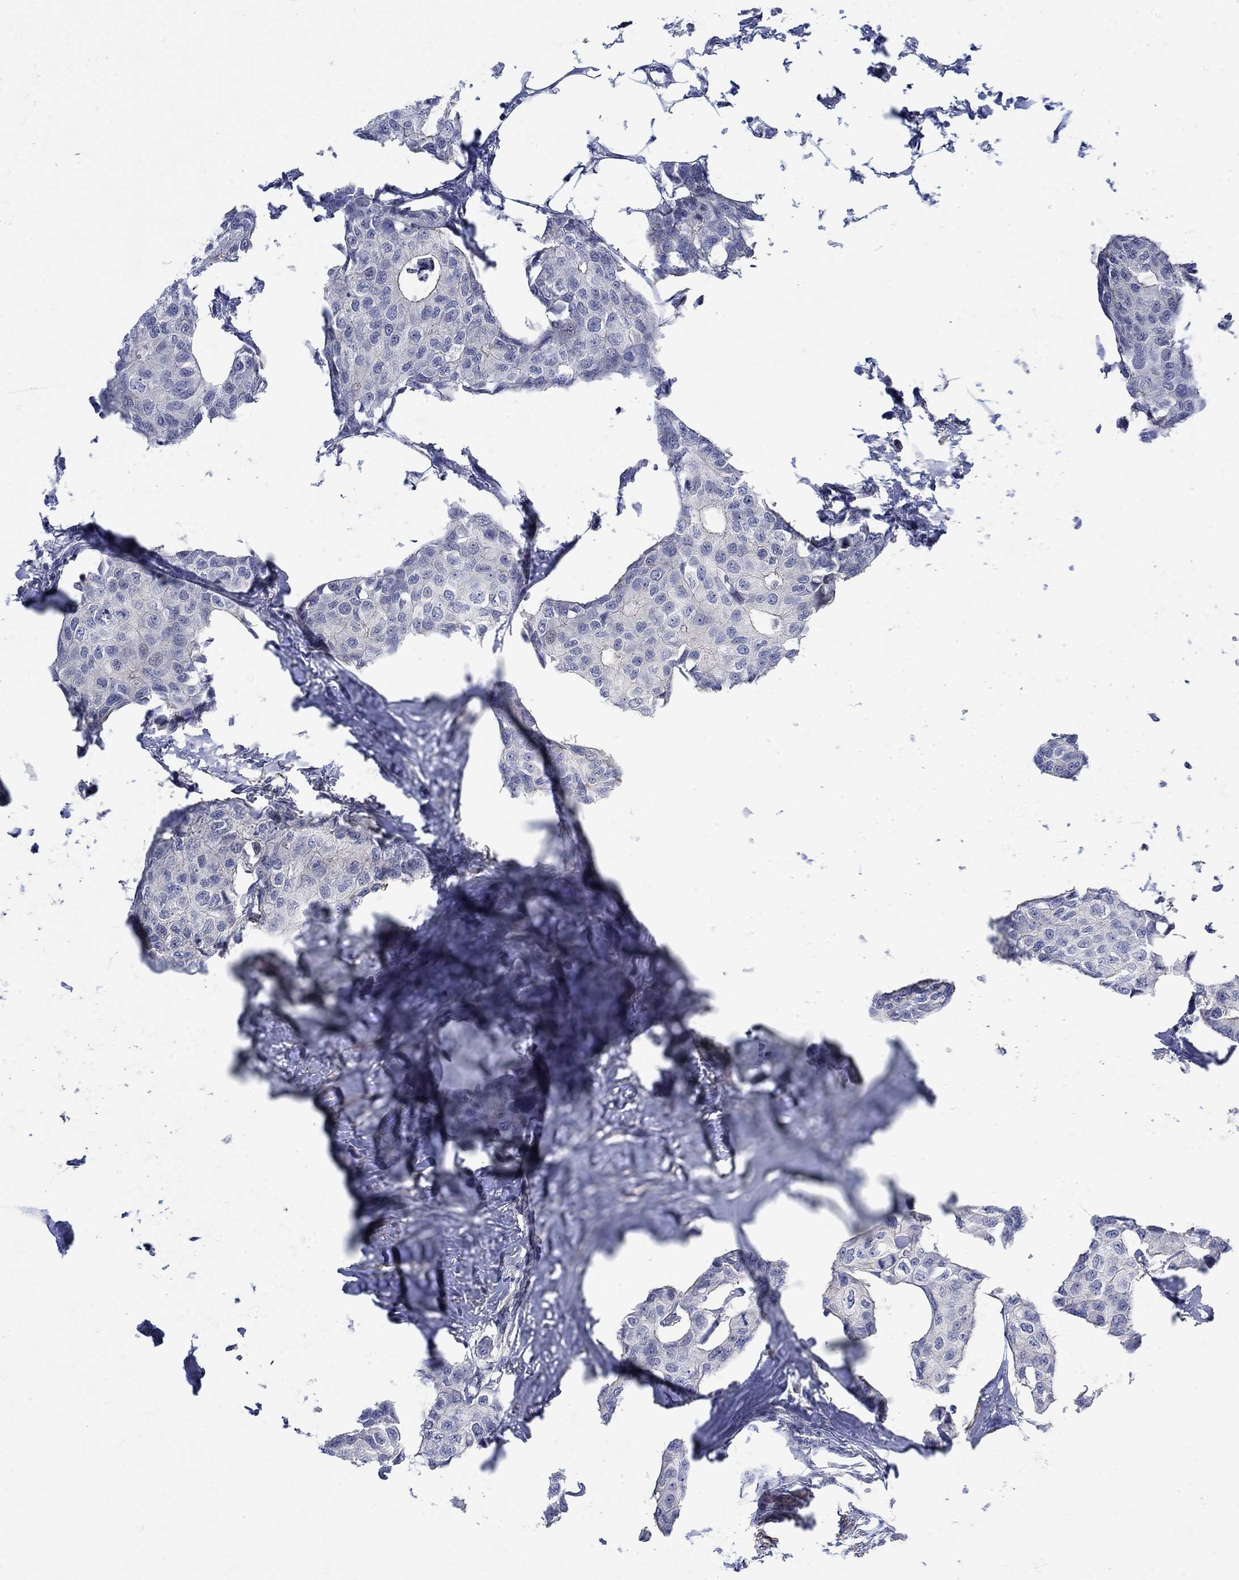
{"staining": {"intensity": "weak", "quantity": "<25%", "location": "cytoplasmic/membranous"}, "tissue": "breast cancer", "cell_type": "Tumor cells", "image_type": "cancer", "snomed": [{"axis": "morphology", "description": "Duct carcinoma"}, {"axis": "topography", "description": "Breast"}], "caption": "This is a photomicrograph of immunohistochemistry (IHC) staining of breast cancer, which shows no positivity in tumor cells.", "gene": "SCN7A", "patient": {"sex": "female", "age": 80}}